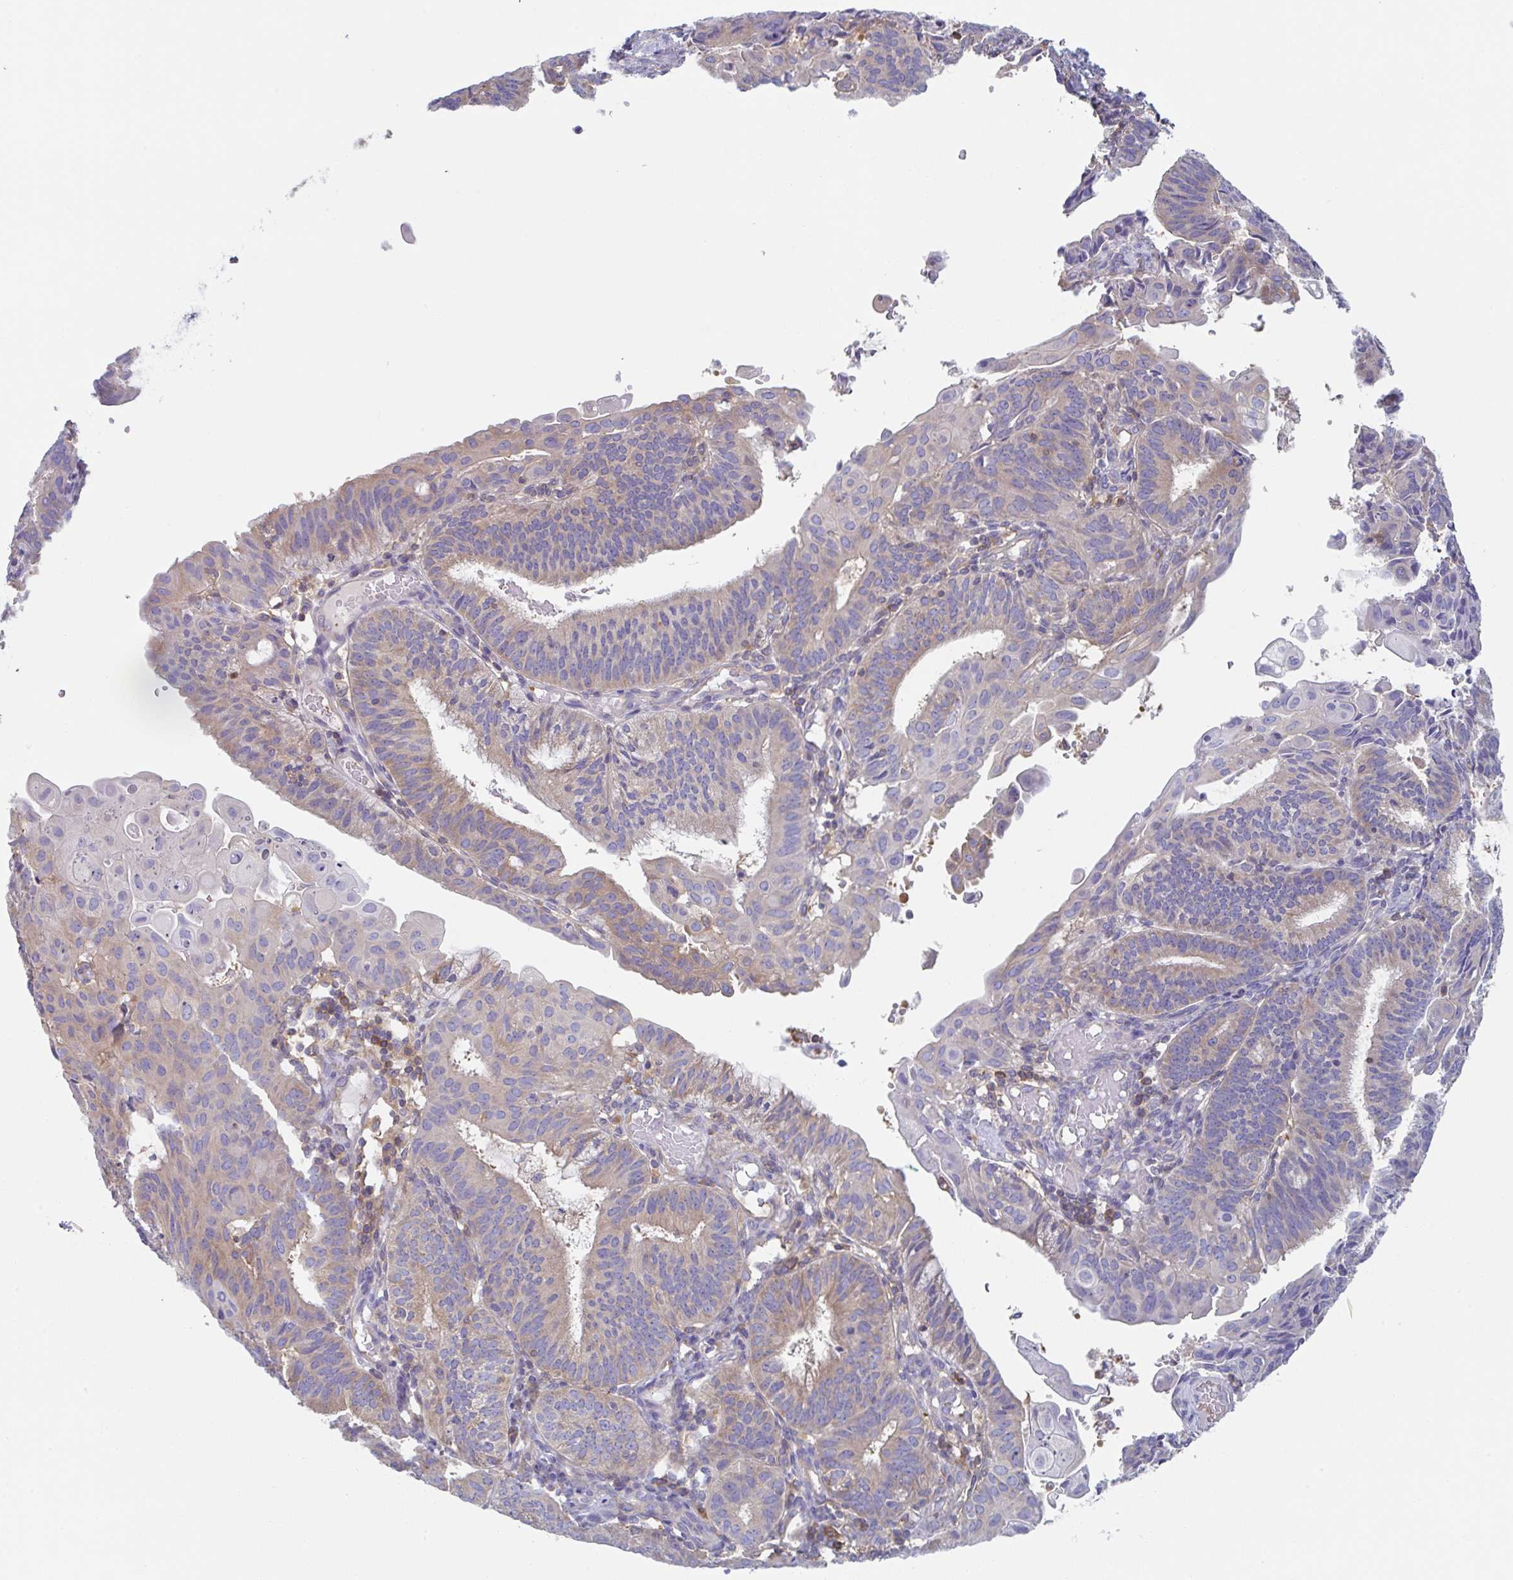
{"staining": {"intensity": "weak", "quantity": "<25%", "location": "cytoplasmic/membranous"}, "tissue": "endometrial cancer", "cell_type": "Tumor cells", "image_type": "cancer", "snomed": [{"axis": "morphology", "description": "Adenocarcinoma, NOS"}, {"axis": "topography", "description": "Endometrium"}], "caption": "High power microscopy image of an immunohistochemistry (IHC) histopathology image of endometrial cancer, revealing no significant expression in tumor cells.", "gene": "AMPD2", "patient": {"sex": "female", "age": 49}}